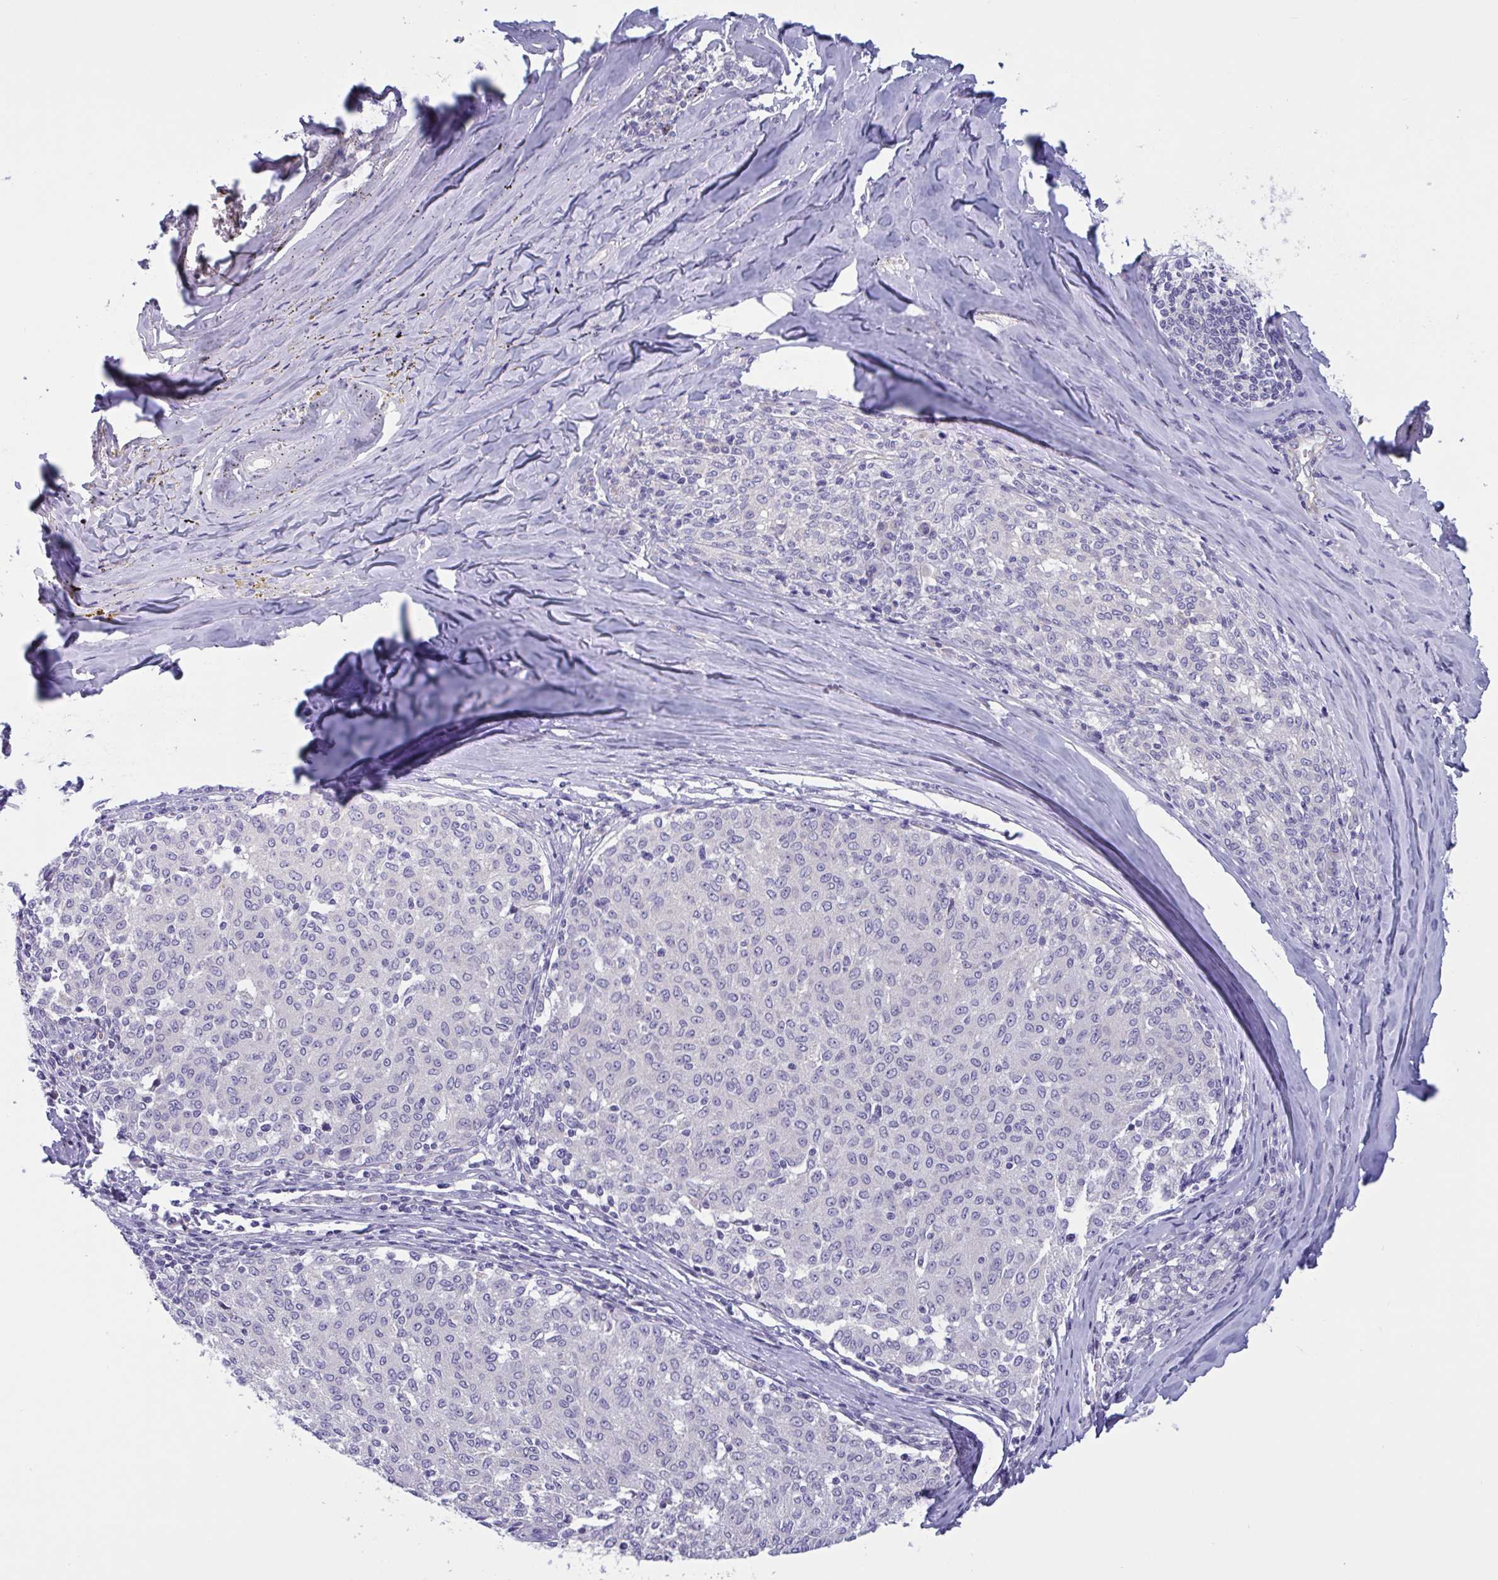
{"staining": {"intensity": "negative", "quantity": "none", "location": "none"}, "tissue": "melanoma", "cell_type": "Tumor cells", "image_type": "cancer", "snomed": [{"axis": "morphology", "description": "Malignant melanoma, NOS"}, {"axis": "topography", "description": "Skin"}], "caption": "A high-resolution histopathology image shows immunohistochemistry staining of melanoma, which demonstrates no significant positivity in tumor cells.", "gene": "OXLD1", "patient": {"sex": "female", "age": 72}}